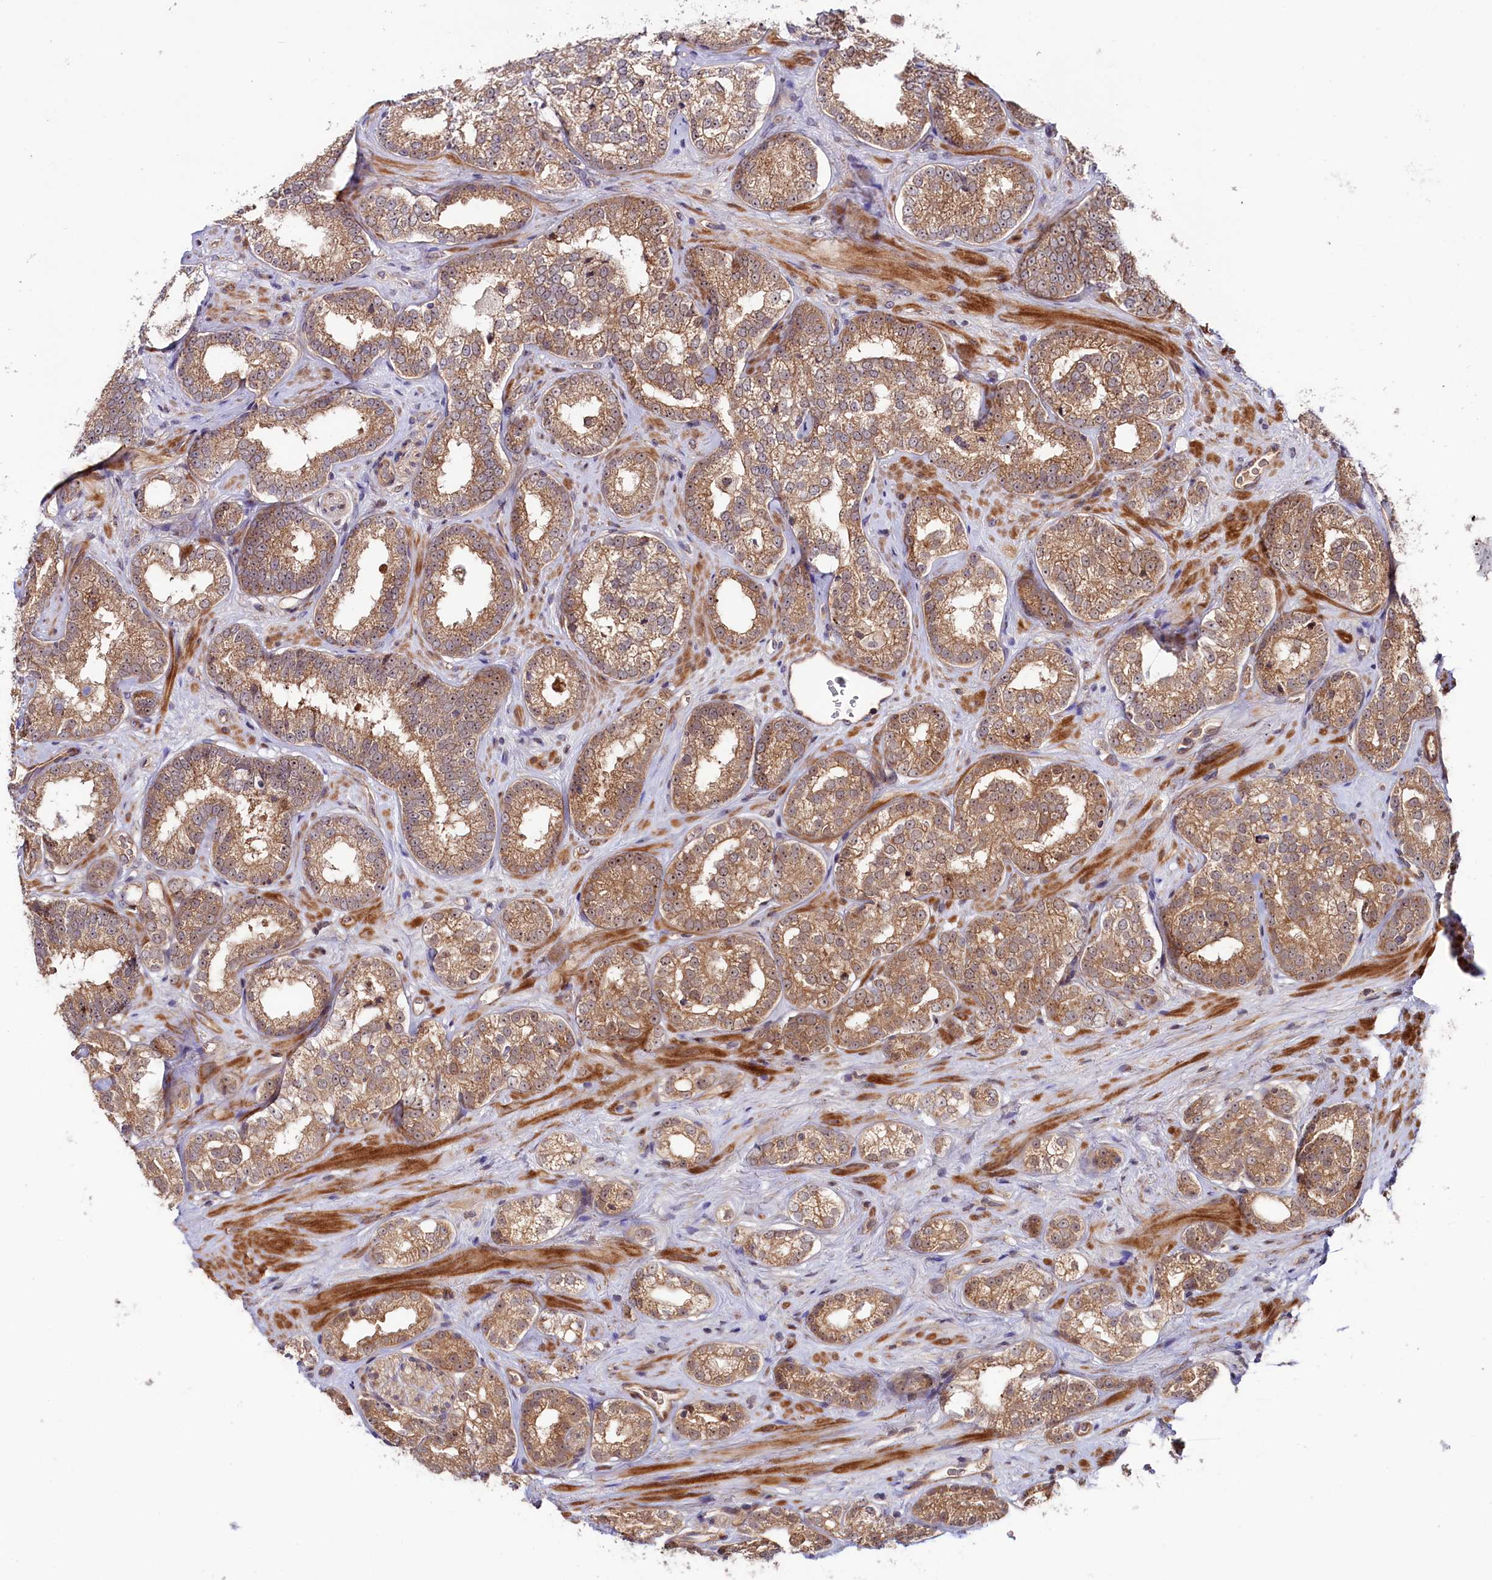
{"staining": {"intensity": "moderate", "quantity": ">75%", "location": "cytoplasmic/membranous"}, "tissue": "prostate cancer", "cell_type": "Tumor cells", "image_type": "cancer", "snomed": [{"axis": "morphology", "description": "Normal tissue, NOS"}, {"axis": "morphology", "description": "Adenocarcinoma, High grade"}, {"axis": "topography", "description": "Prostate"}], "caption": "An IHC histopathology image of tumor tissue is shown. Protein staining in brown labels moderate cytoplasmic/membranous positivity in high-grade adenocarcinoma (prostate) within tumor cells.", "gene": "NEDD1", "patient": {"sex": "male", "age": 83}}